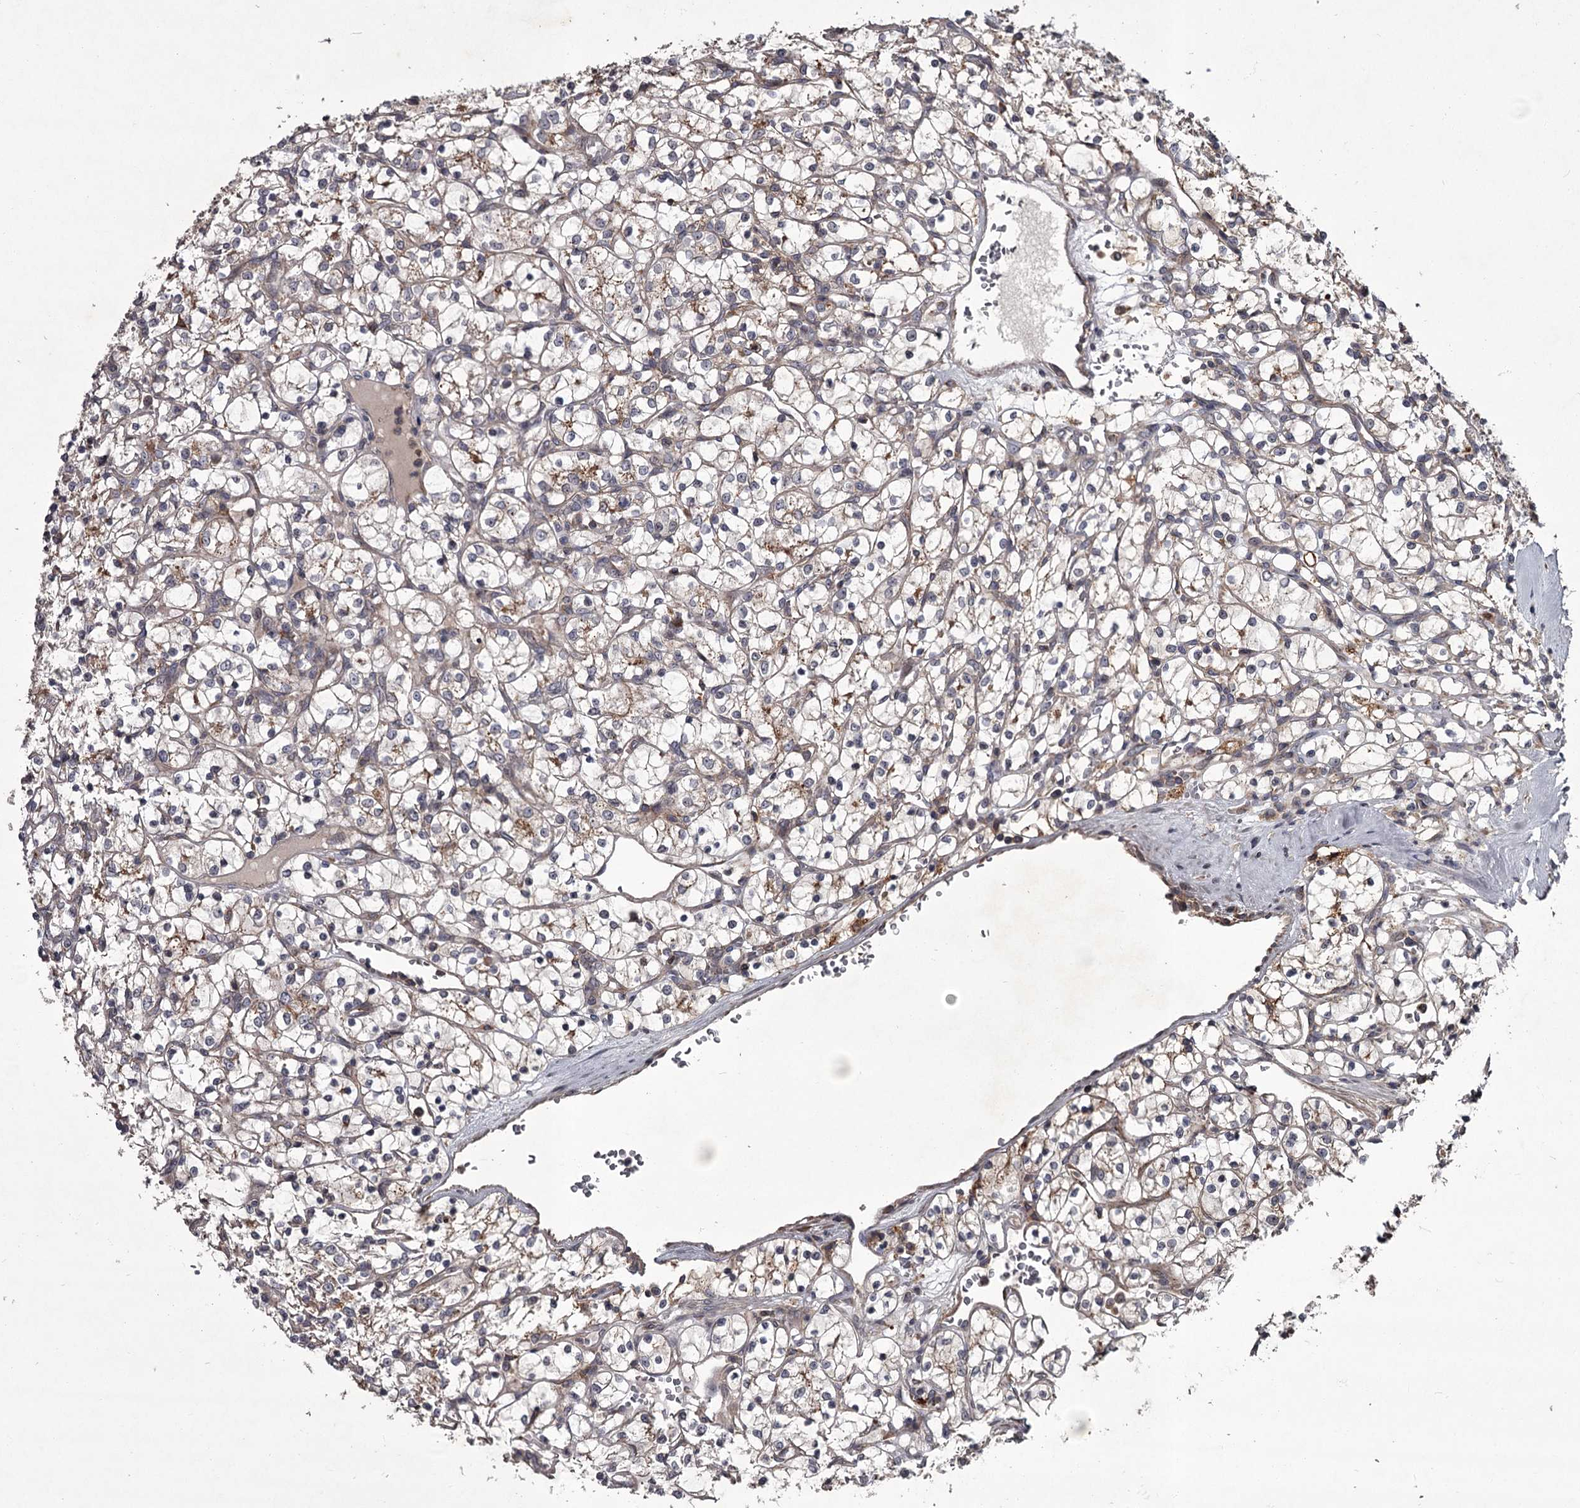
{"staining": {"intensity": "weak", "quantity": "<25%", "location": "cytoplasmic/membranous"}, "tissue": "renal cancer", "cell_type": "Tumor cells", "image_type": "cancer", "snomed": [{"axis": "morphology", "description": "Adenocarcinoma, NOS"}, {"axis": "topography", "description": "Kidney"}], "caption": "Renal cancer (adenocarcinoma) stained for a protein using immunohistochemistry (IHC) displays no expression tumor cells.", "gene": "UNC93B1", "patient": {"sex": "female", "age": 69}}